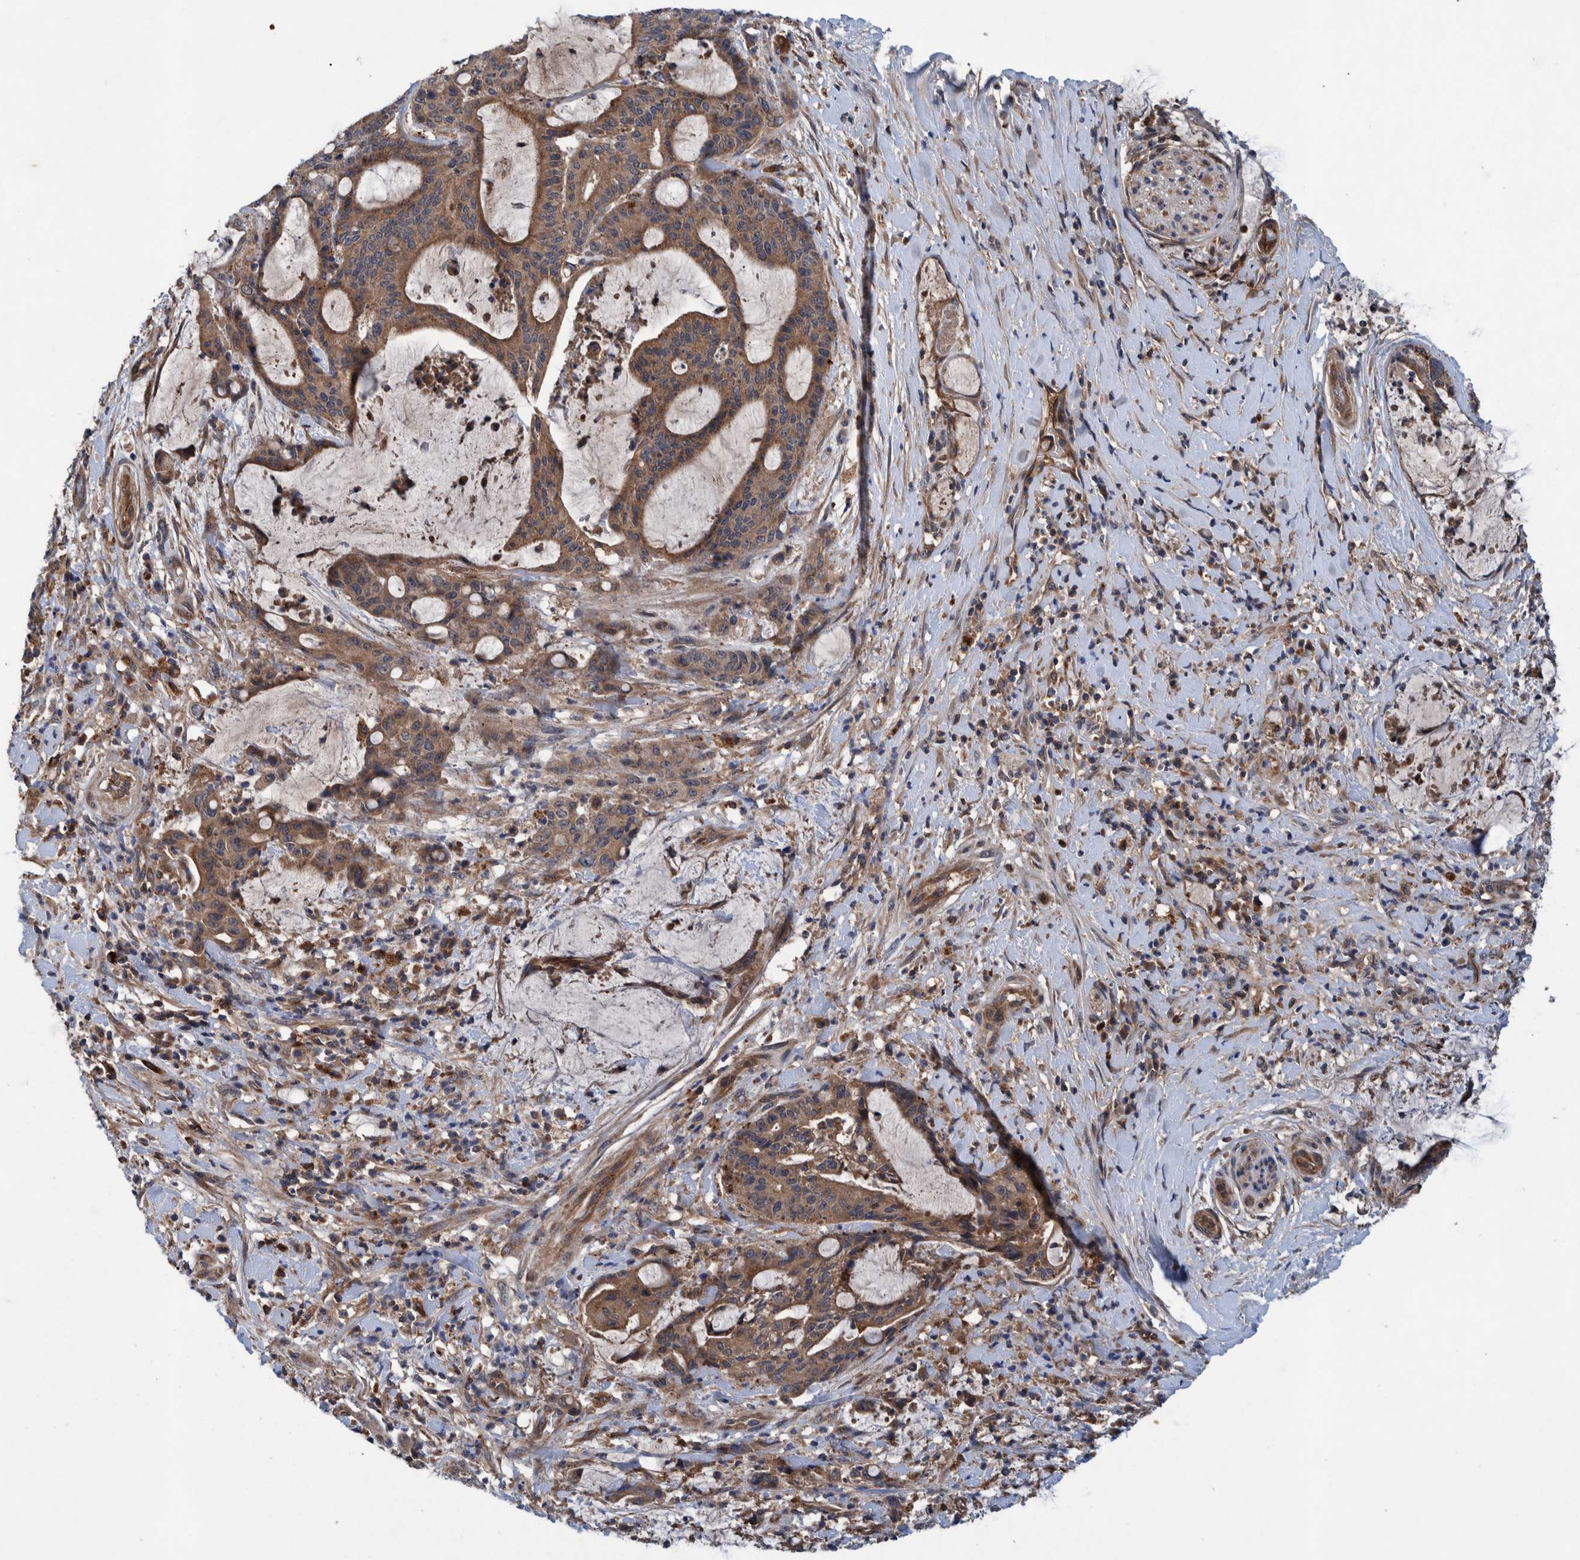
{"staining": {"intensity": "moderate", "quantity": ">75%", "location": "cytoplasmic/membranous"}, "tissue": "liver cancer", "cell_type": "Tumor cells", "image_type": "cancer", "snomed": [{"axis": "morphology", "description": "Normal tissue, NOS"}, {"axis": "morphology", "description": "Cholangiocarcinoma"}, {"axis": "topography", "description": "Liver"}, {"axis": "topography", "description": "Peripheral nerve tissue"}], "caption": "High-power microscopy captured an IHC image of liver cancer, revealing moderate cytoplasmic/membranous expression in approximately >75% of tumor cells.", "gene": "ITIH3", "patient": {"sex": "female", "age": 73}}